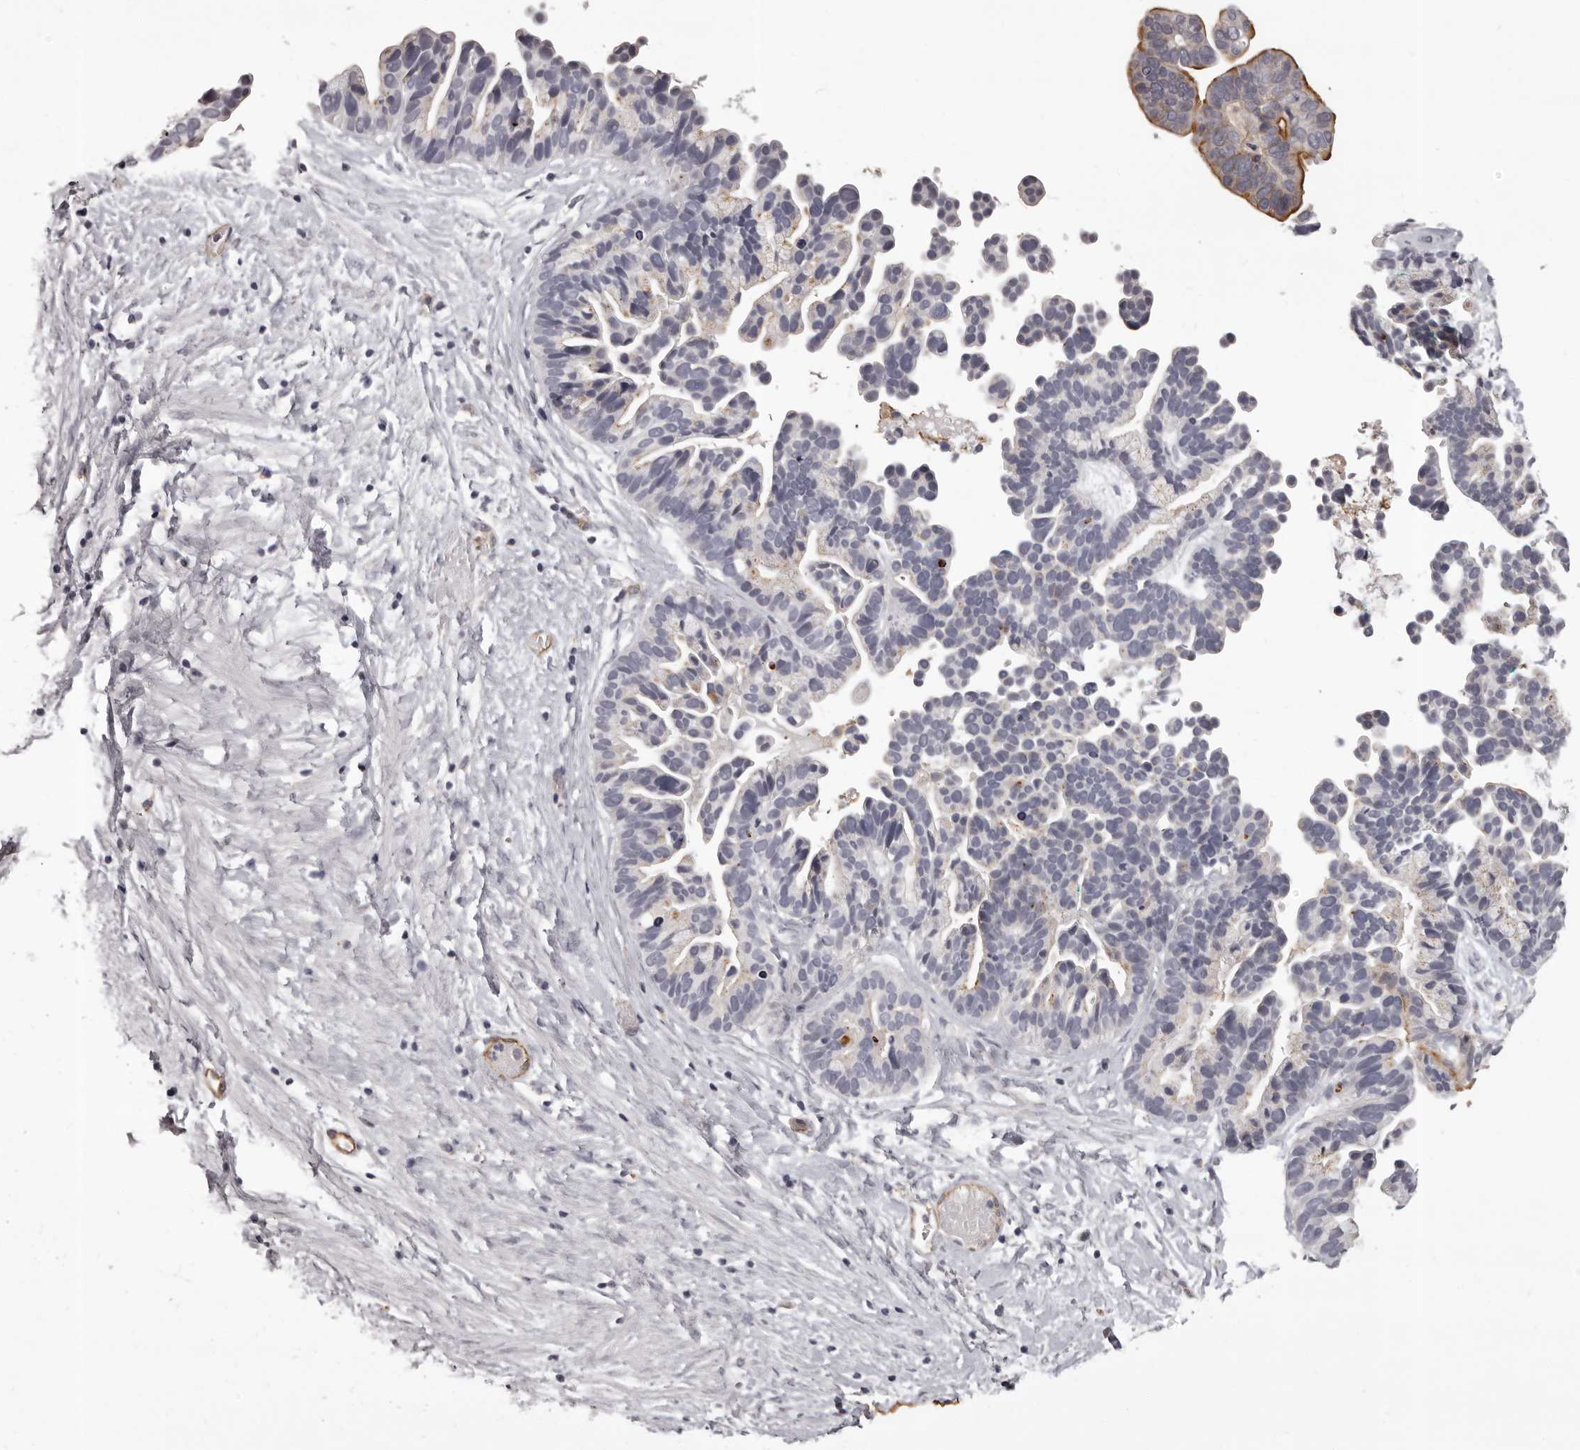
{"staining": {"intensity": "moderate", "quantity": "<25%", "location": "cytoplasmic/membranous"}, "tissue": "ovarian cancer", "cell_type": "Tumor cells", "image_type": "cancer", "snomed": [{"axis": "morphology", "description": "Cystadenocarcinoma, serous, NOS"}, {"axis": "topography", "description": "Ovary"}], "caption": "Ovarian cancer stained for a protein reveals moderate cytoplasmic/membranous positivity in tumor cells.", "gene": "GPR78", "patient": {"sex": "female", "age": 56}}